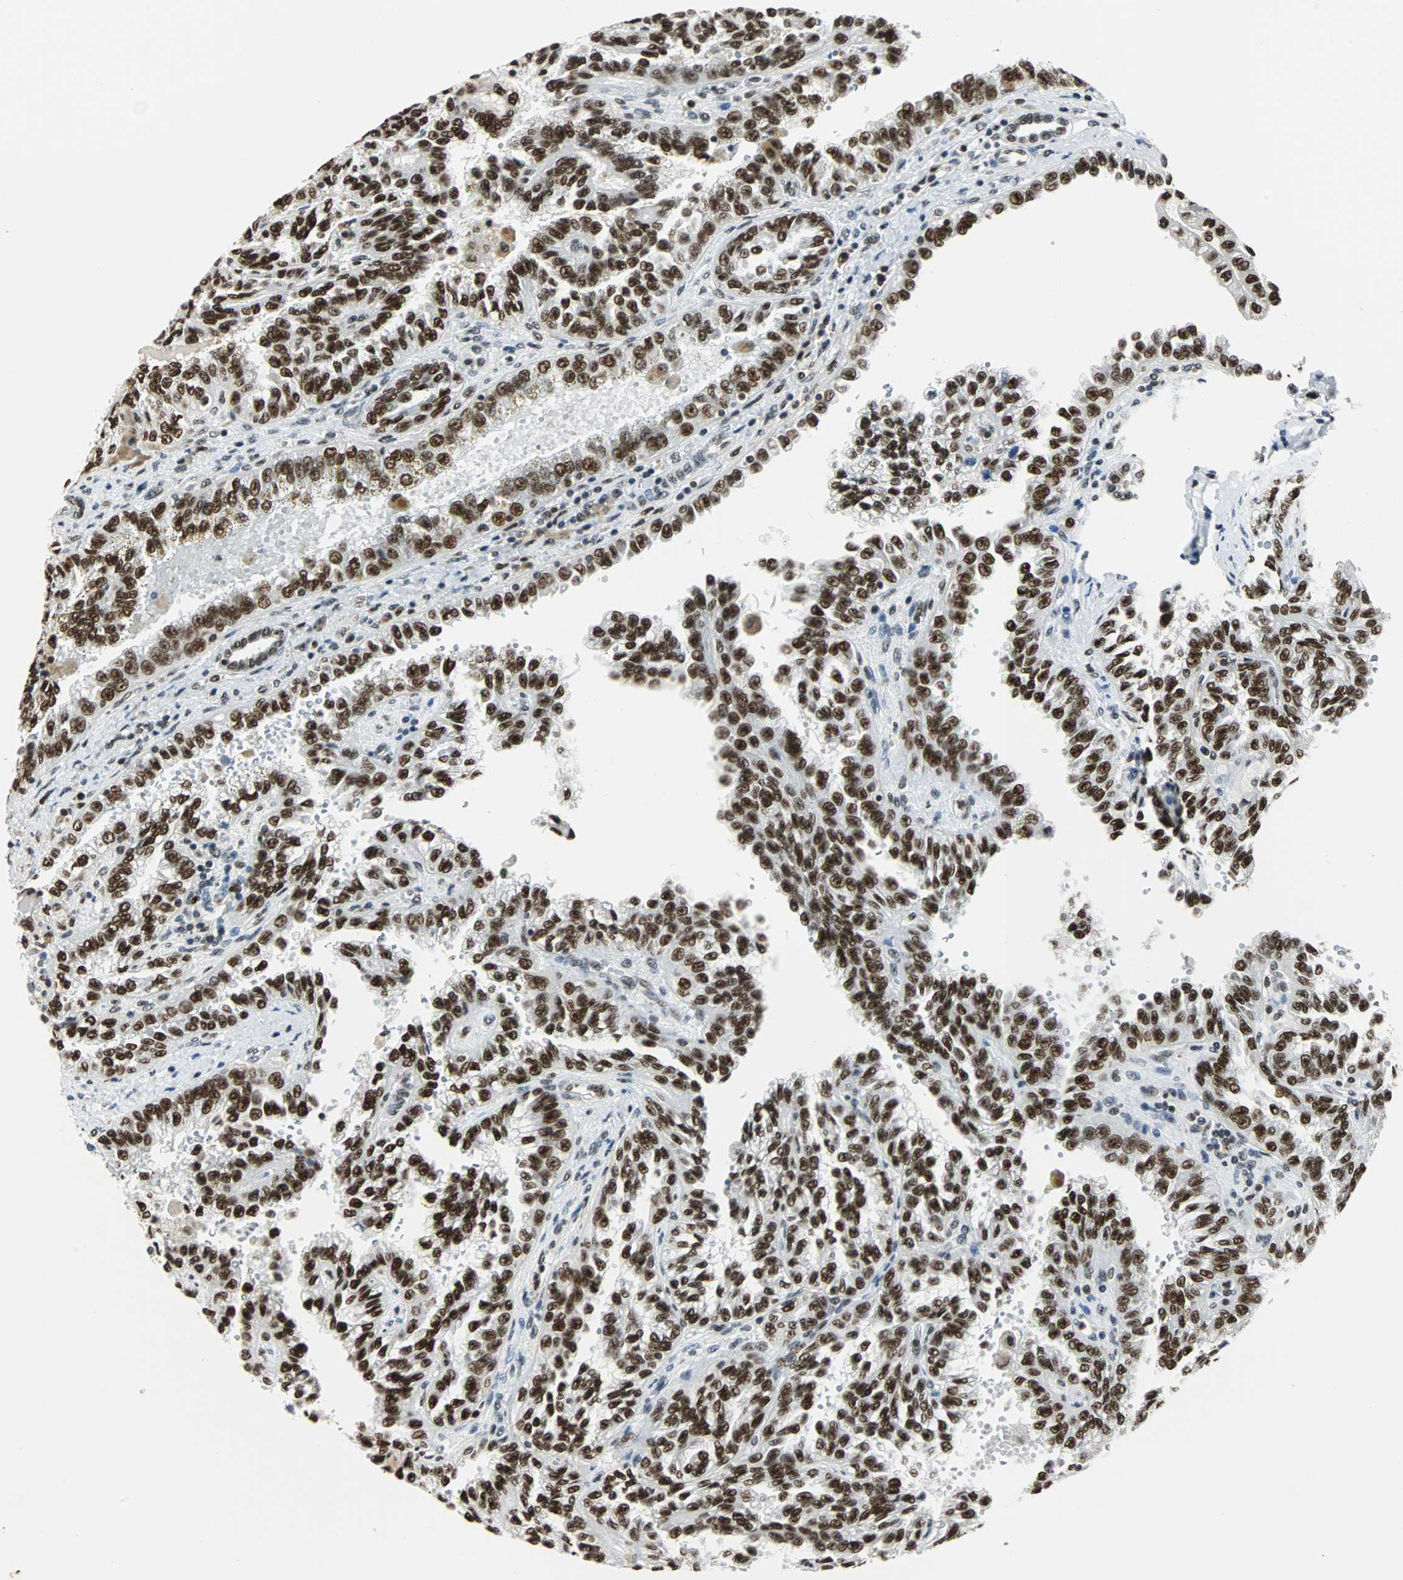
{"staining": {"intensity": "strong", "quantity": ">75%", "location": "nuclear"}, "tissue": "renal cancer", "cell_type": "Tumor cells", "image_type": "cancer", "snomed": [{"axis": "morphology", "description": "Inflammation, NOS"}, {"axis": "morphology", "description": "Adenocarcinoma, NOS"}, {"axis": "topography", "description": "Kidney"}], "caption": "Protein staining of renal cancer (adenocarcinoma) tissue displays strong nuclear positivity in approximately >75% of tumor cells.", "gene": "XRCC4", "patient": {"sex": "male", "age": 68}}